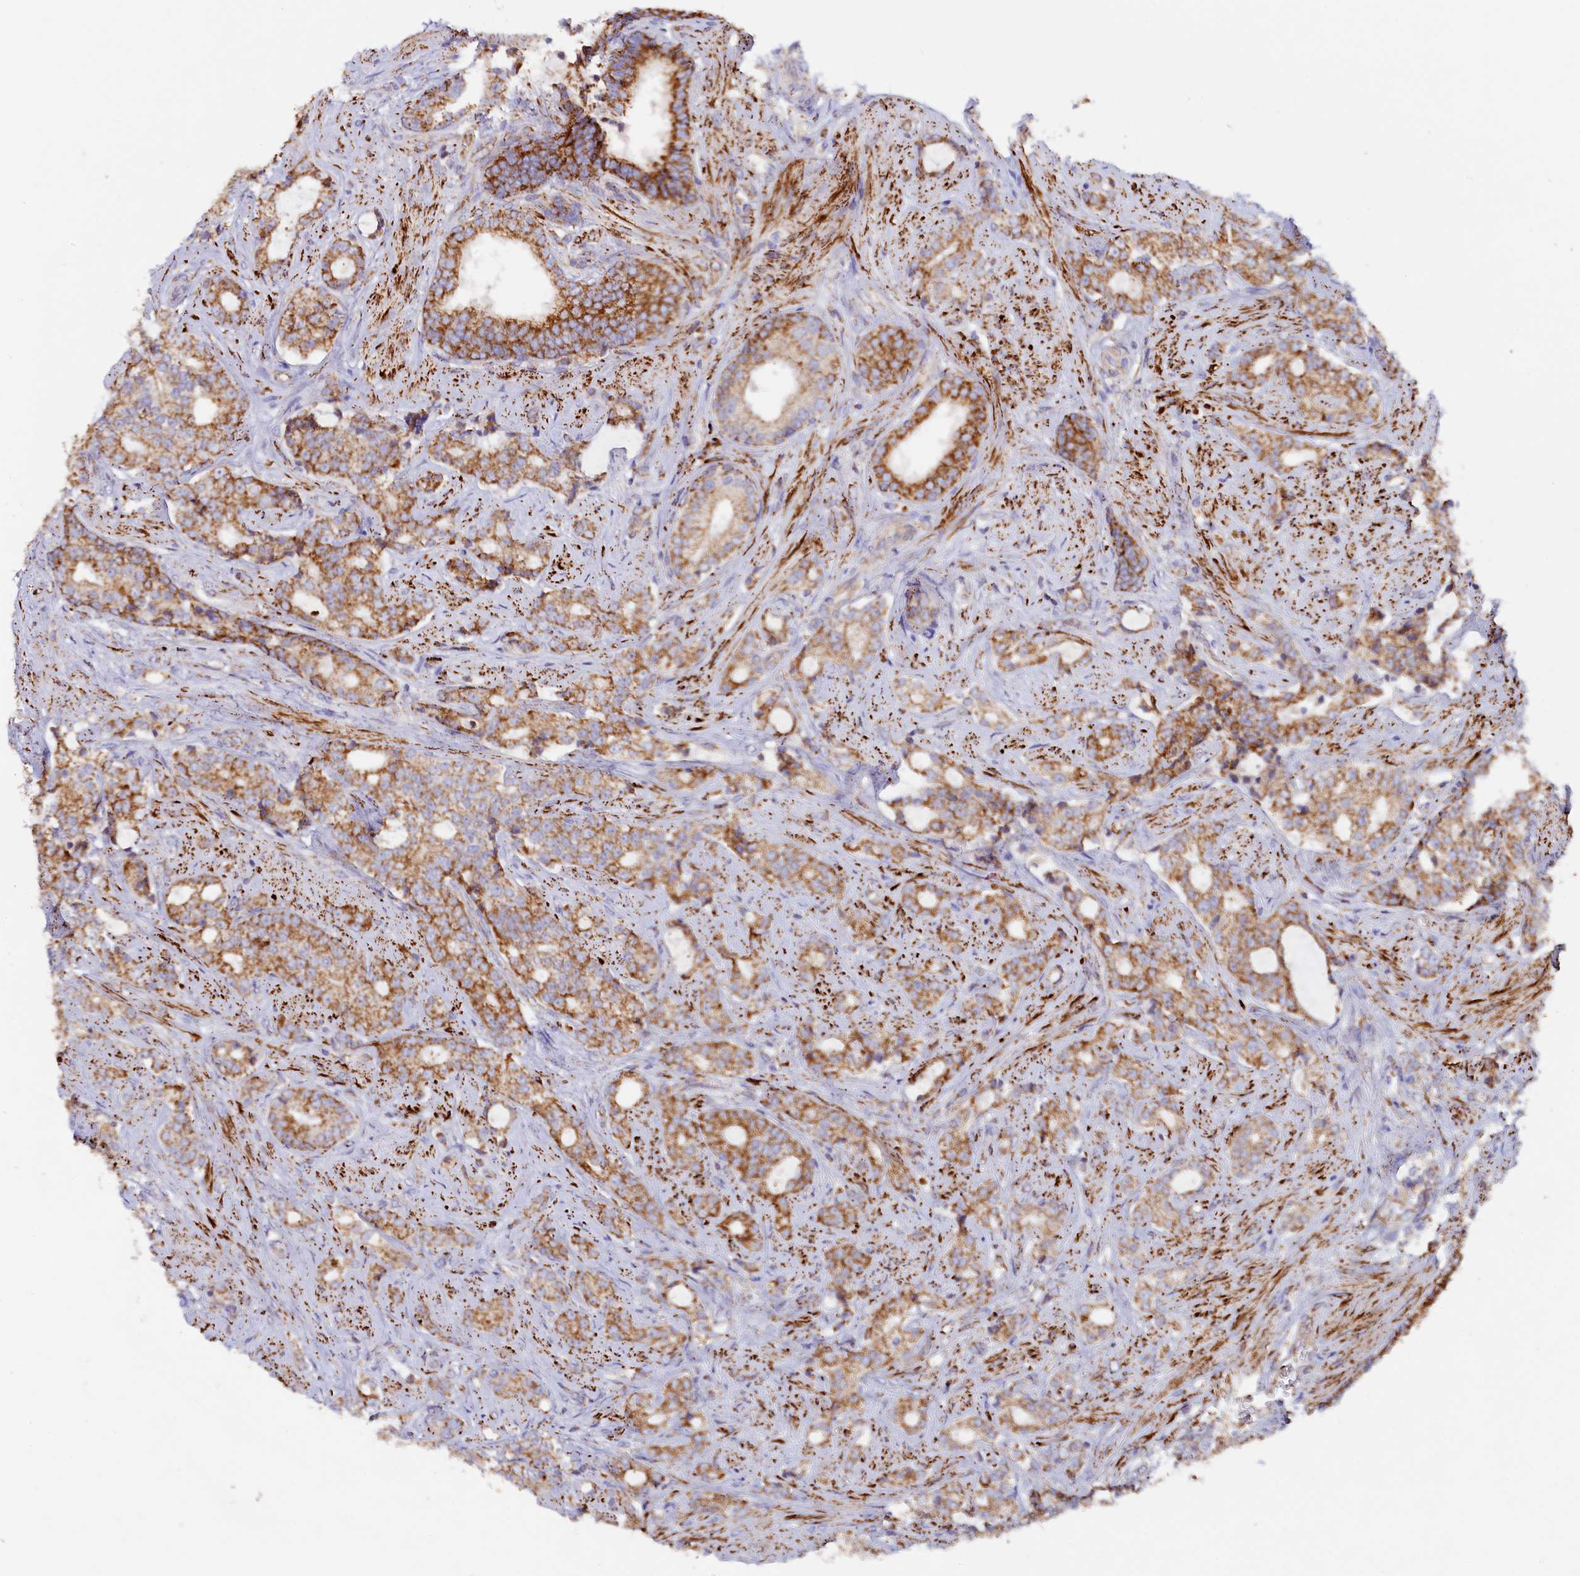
{"staining": {"intensity": "moderate", "quantity": ">75%", "location": "cytoplasmic/membranous"}, "tissue": "prostate cancer", "cell_type": "Tumor cells", "image_type": "cancer", "snomed": [{"axis": "morphology", "description": "Adenocarcinoma, High grade"}, {"axis": "topography", "description": "Prostate and seminal vesicle, NOS"}], "caption": "Brown immunohistochemical staining in human high-grade adenocarcinoma (prostate) exhibits moderate cytoplasmic/membranous staining in about >75% of tumor cells.", "gene": "AKTIP", "patient": {"sex": "male", "age": 67}}